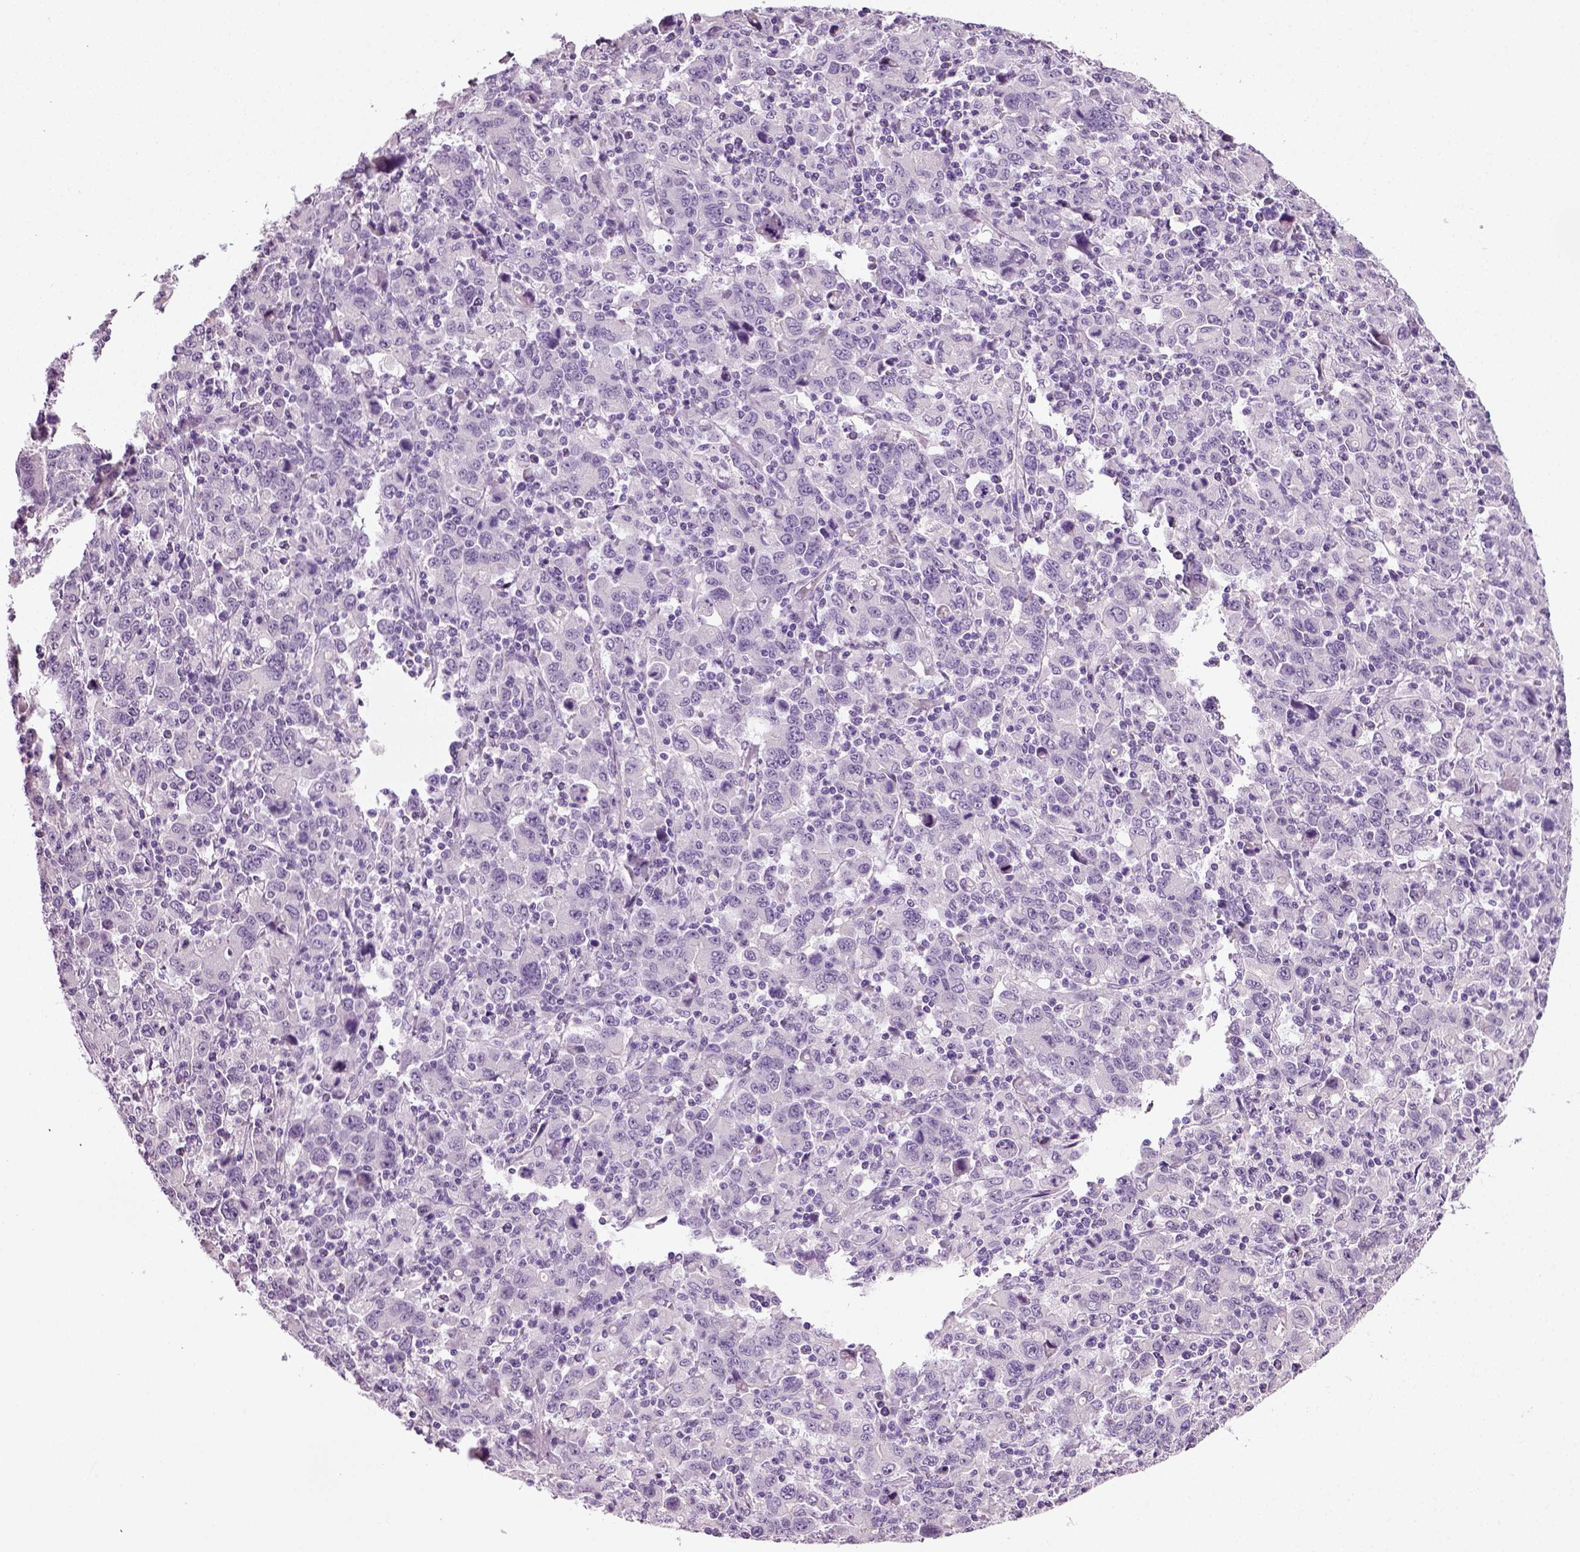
{"staining": {"intensity": "negative", "quantity": "none", "location": "none"}, "tissue": "stomach cancer", "cell_type": "Tumor cells", "image_type": "cancer", "snomed": [{"axis": "morphology", "description": "Adenocarcinoma, NOS"}, {"axis": "topography", "description": "Stomach, upper"}], "caption": "Immunohistochemistry (IHC) histopathology image of human stomach cancer (adenocarcinoma) stained for a protein (brown), which exhibits no expression in tumor cells.", "gene": "SPATA31E1", "patient": {"sex": "male", "age": 69}}